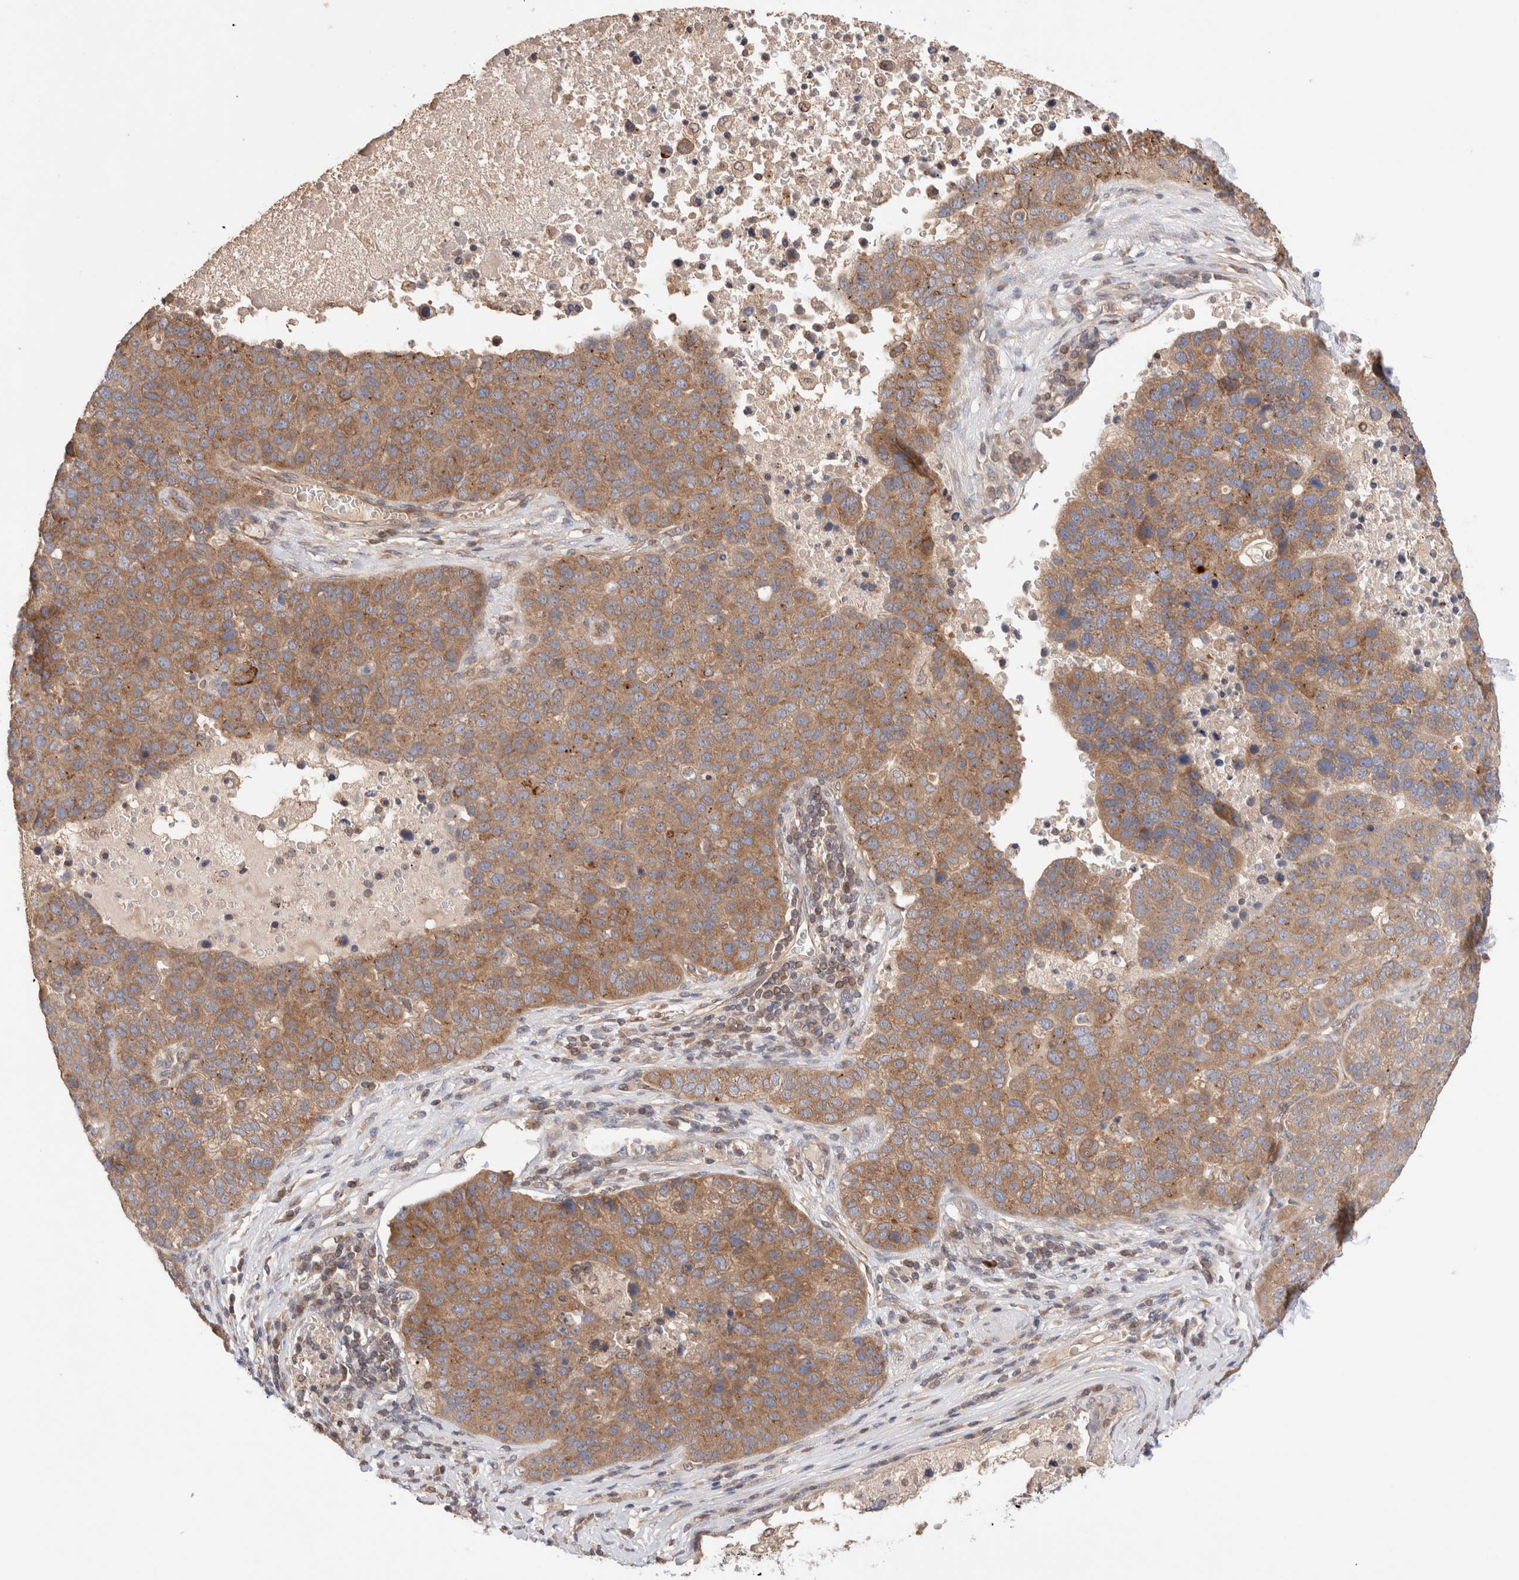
{"staining": {"intensity": "moderate", "quantity": ">75%", "location": "cytoplasmic/membranous"}, "tissue": "pancreatic cancer", "cell_type": "Tumor cells", "image_type": "cancer", "snomed": [{"axis": "morphology", "description": "Adenocarcinoma, NOS"}, {"axis": "topography", "description": "Pancreas"}], "caption": "Brown immunohistochemical staining in human adenocarcinoma (pancreatic) exhibits moderate cytoplasmic/membranous positivity in approximately >75% of tumor cells. The protein is stained brown, and the nuclei are stained in blue (DAB (3,3'-diaminobenzidine) IHC with brightfield microscopy, high magnification).", "gene": "SIKE1", "patient": {"sex": "female", "age": 61}}